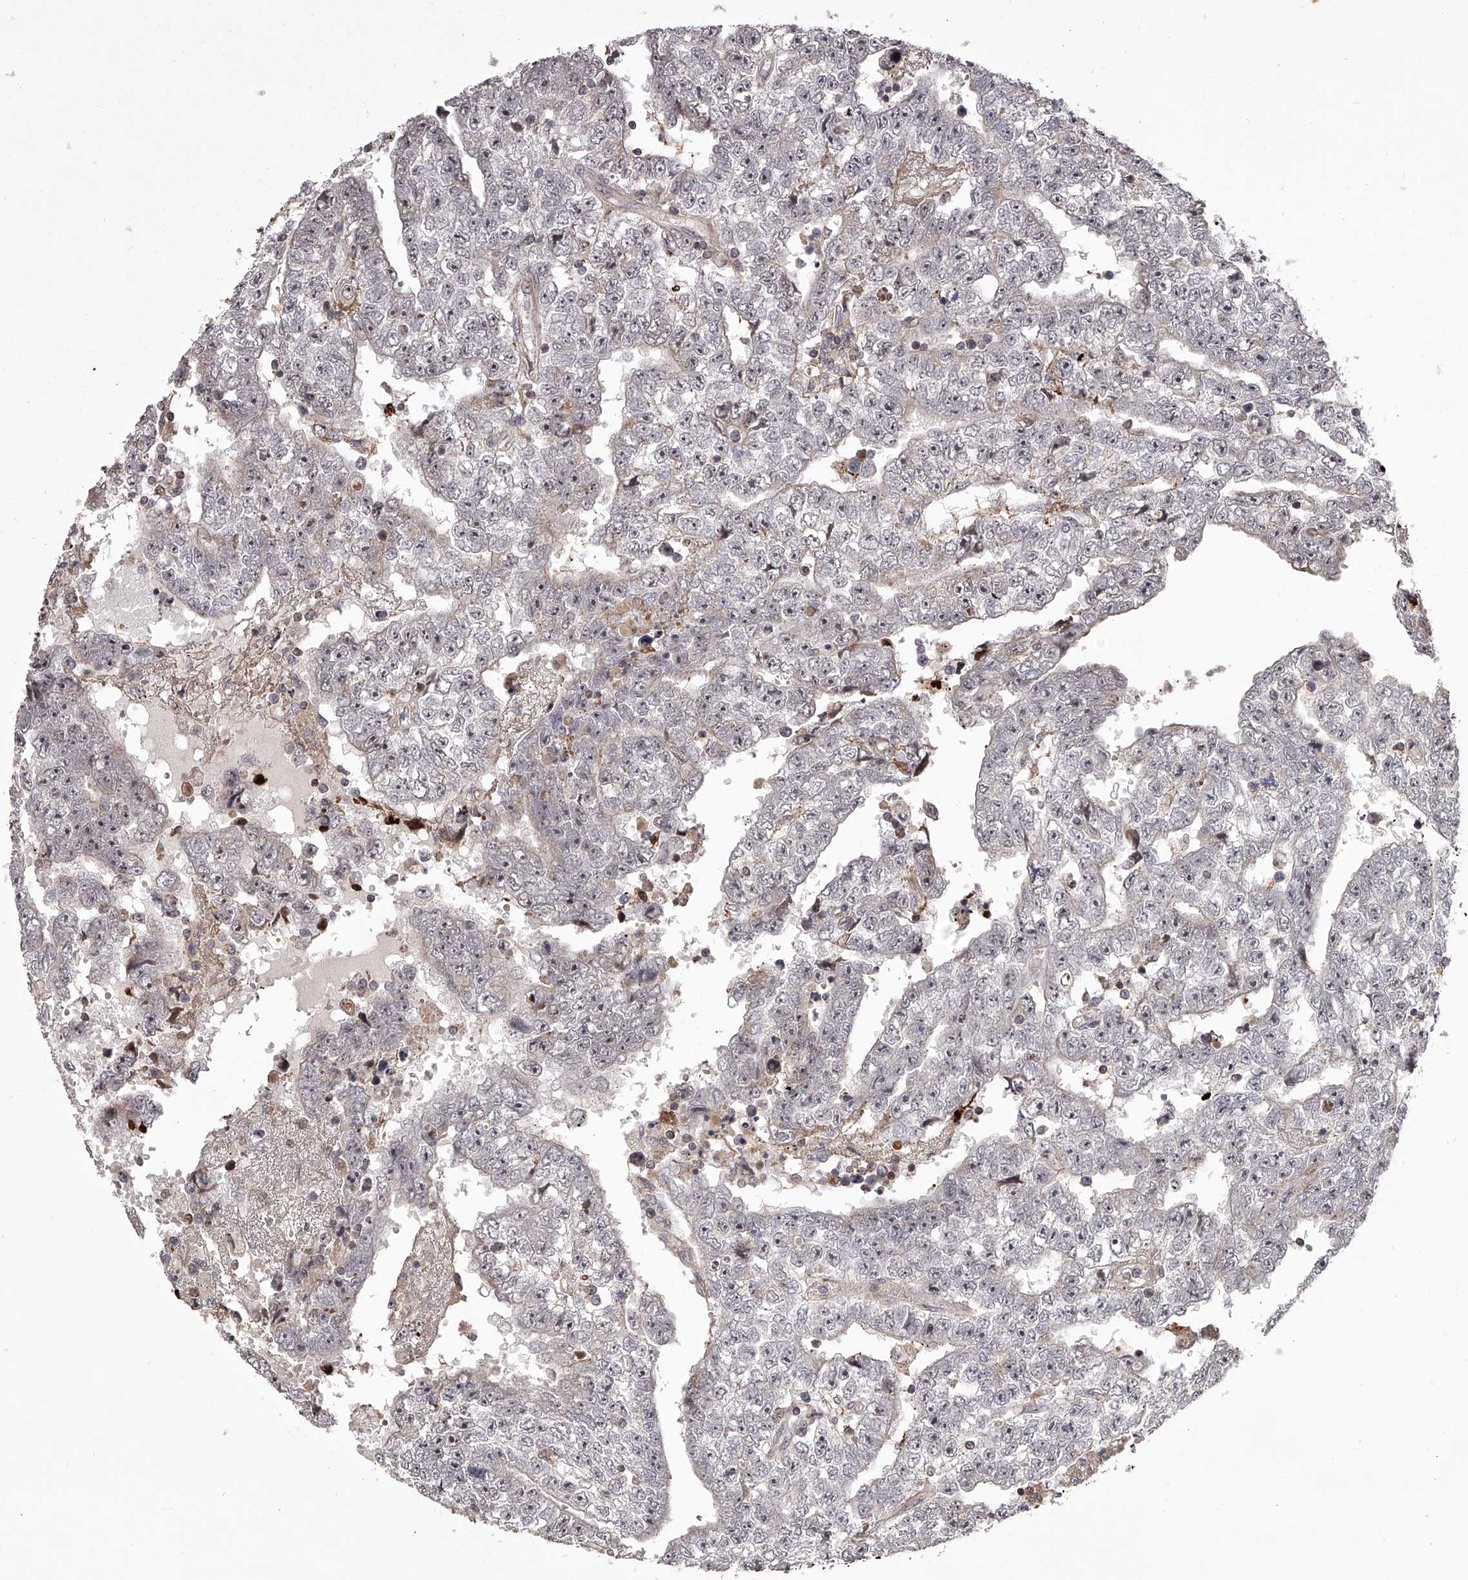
{"staining": {"intensity": "negative", "quantity": "none", "location": "none"}, "tissue": "testis cancer", "cell_type": "Tumor cells", "image_type": "cancer", "snomed": [{"axis": "morphology", "description": "Carcinoma, Embryonal, NOS"}, {"axis": "topography", "description": "Testis"}], "caption": "The photomicrograph demonstrates no staining of tumor cells in testis cancer (embryonal carcinoma). Brightfield microscopy of immunohistochemistry (IHC) stained with DAB (3,3'-diaminobenzidine) (brown) and hematoxylin (blue), captured at high magnification.", "gene": "RRP36", "patient": {"sex": "male", "age": 25}}